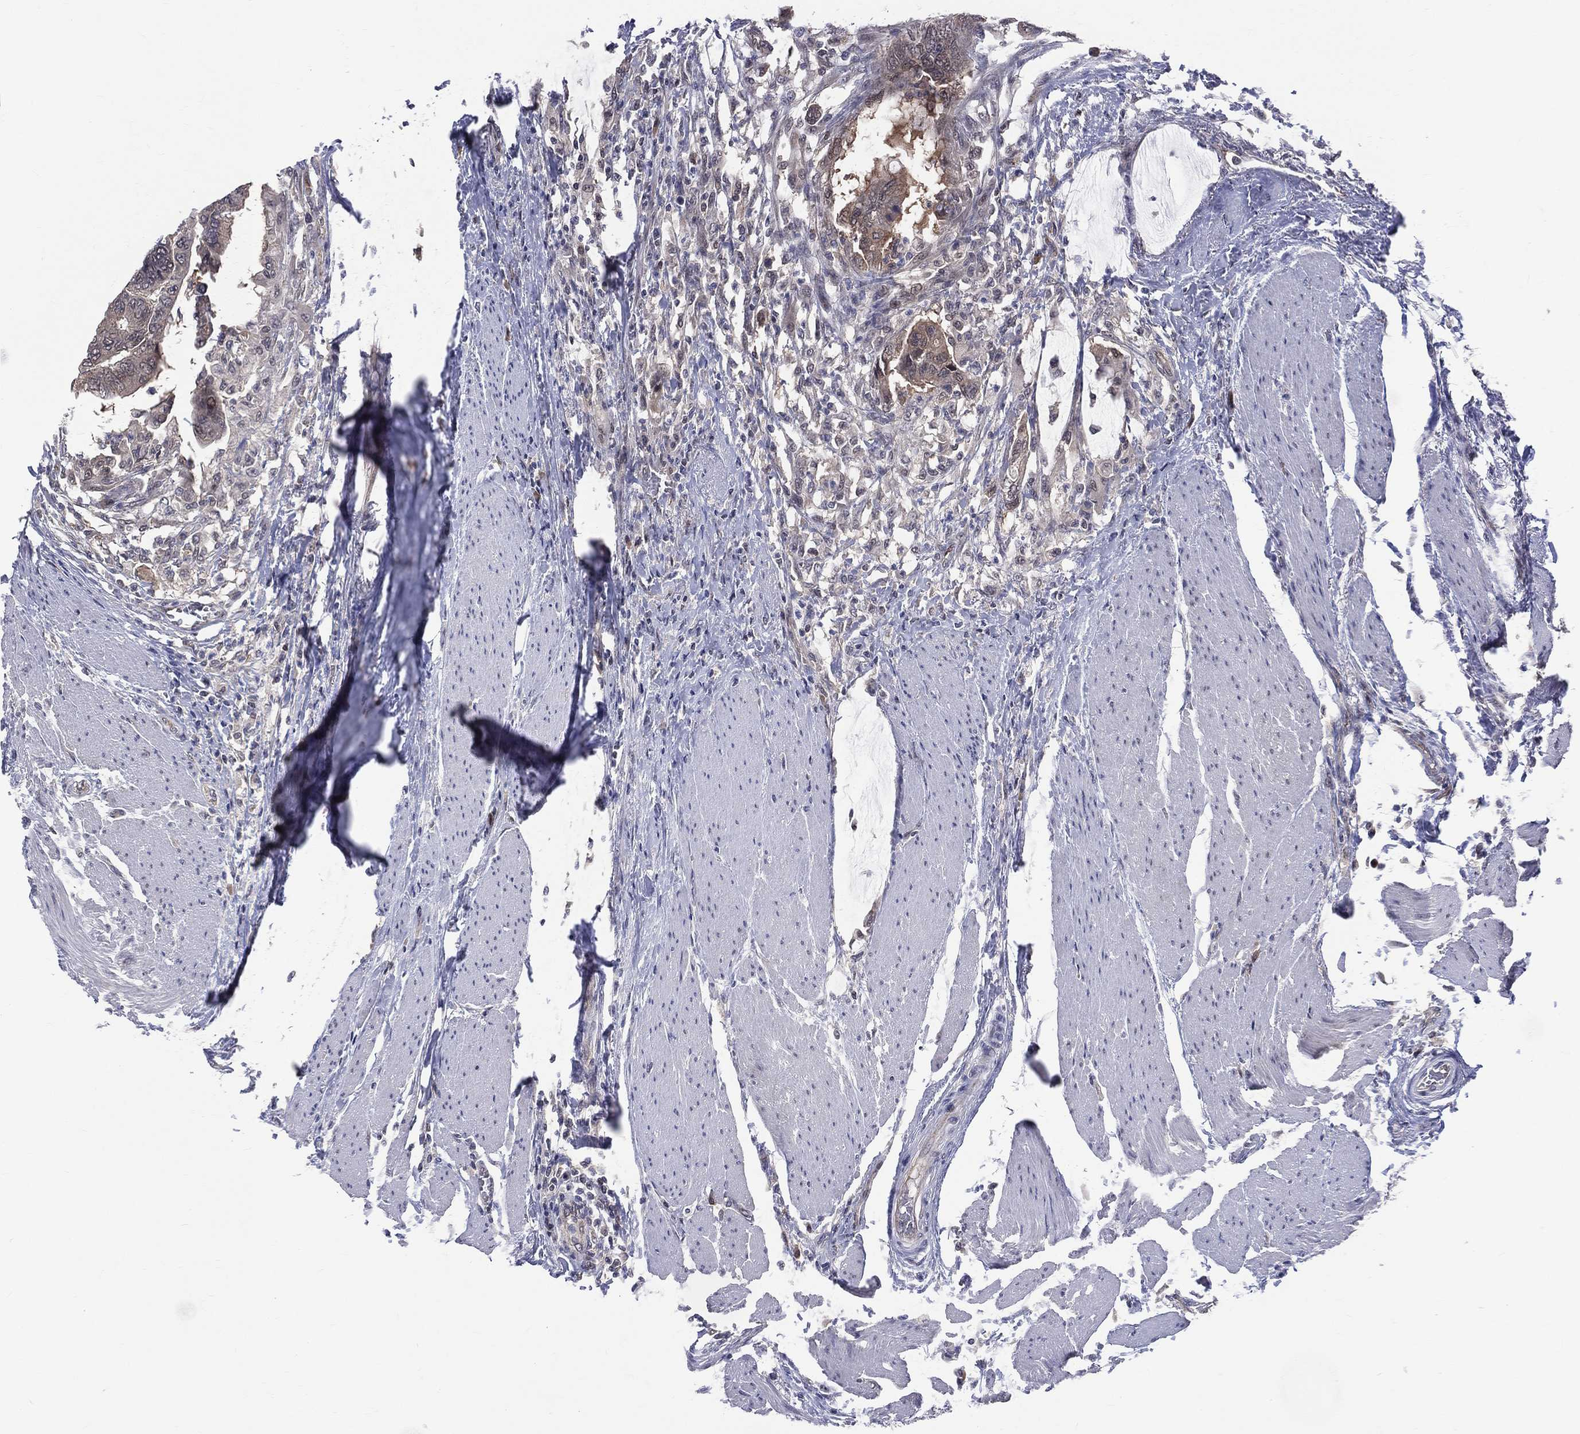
{"staining": {"intensity": "negative", "quantity": "none", "location": "none"}, "tissue": "colorectal cancer", "cell_type": "Tumor cells", "image_type": "cancer", "snomed": [{"axis": "morphology", "description": "Normal tissue, NOS"}, {"axis": "morphology", "description": "Adenocarcinoma, NOS"}, {"axis": "topography", "description": "Rectum"}, {"axis": "topography", "description": "Peripheral nerve tissue"}], "caption": "The photomicrograph demonstrates no staining of tumor cells in colorectal cancer.", "gene": "DLG4", "patient": {"sex": "male", "age": 92}}